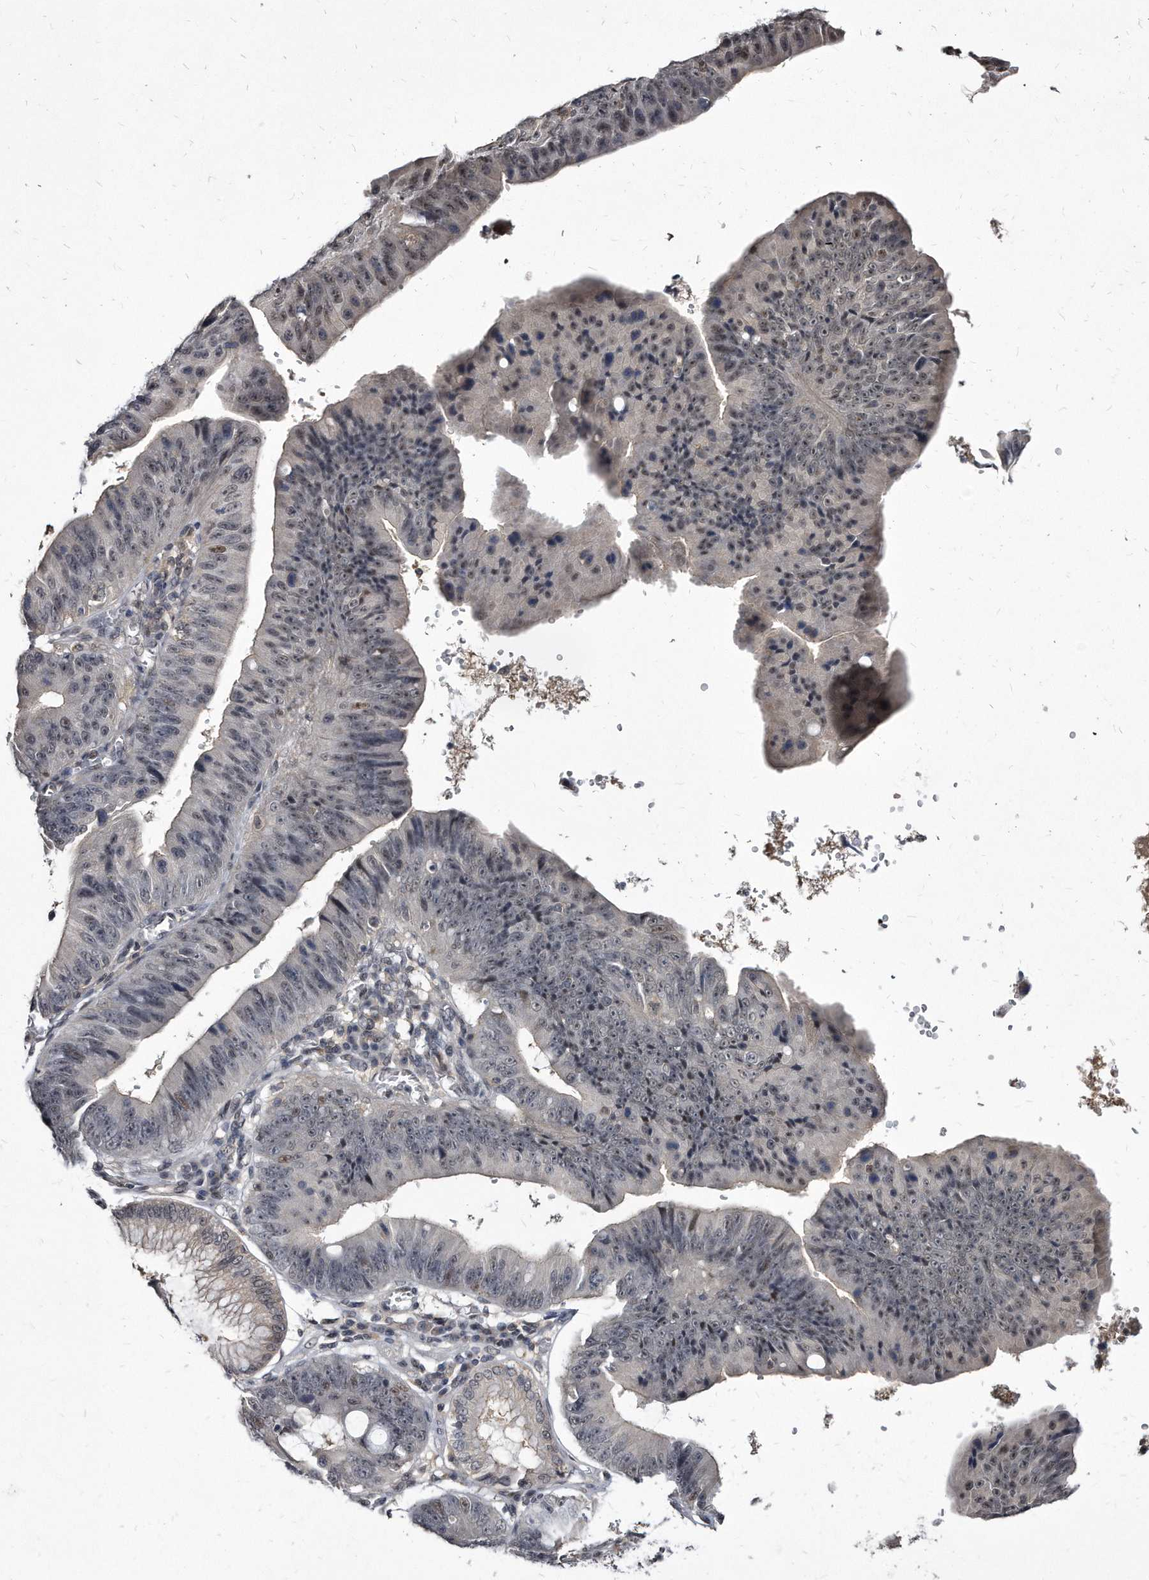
{"staining": {"intensity": "negative", "quantity": "none", "location": "none"}, "tissue": "stomach cancer", "cell_type": "Tumor cells", "image_type": "cancer", "snomed": [{"axis": "morphology", "description": "Adenocarcinoma, NOS"}, {"axis": "topography", "description": "Stomach"}], "caption": "Tumor cells are negative for protein expression in human stomach adenocarcinoma.", "gene": "KLHDC3", "patient": {"sex": "male", "age": 59}}